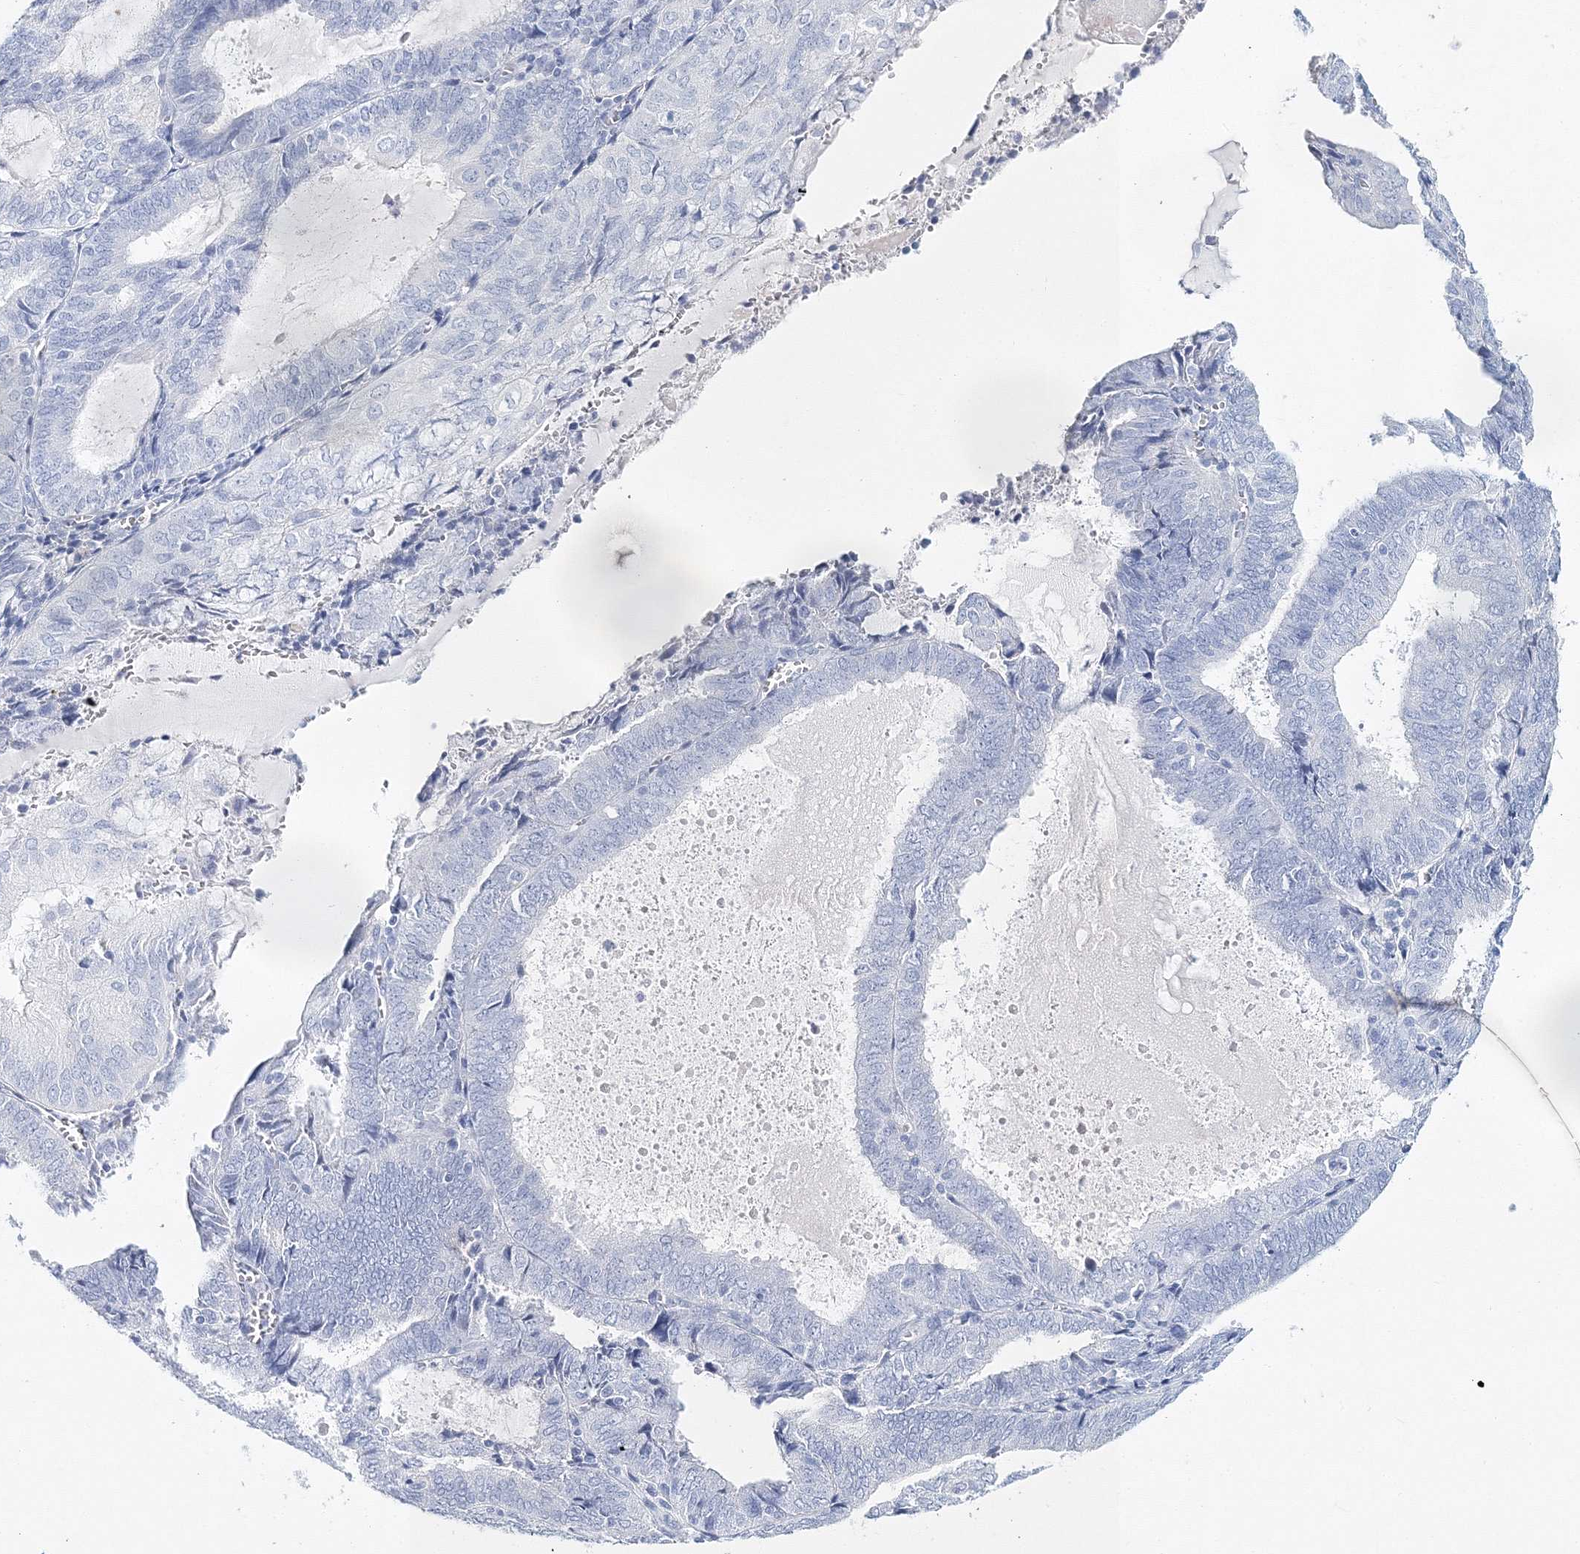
{"staining": {"intensity": "negative", "quantity": "none", "location": "none"}, "tissue": "endometrial cancer", "cell_type": "Tumor cells", "image_type": "cancer", "snomed": [{"axis": "morphology", "description": "Adenocarcinoma, NOS"}, {"axis": "topography", "description": "Endometrium"}], "caption": "The image displays no significant expression in tumor cells of endometrial cancer (adenocarcinoma).", "gene": "MYOZ2", "patient": {"sex": "female", "age": 81}}